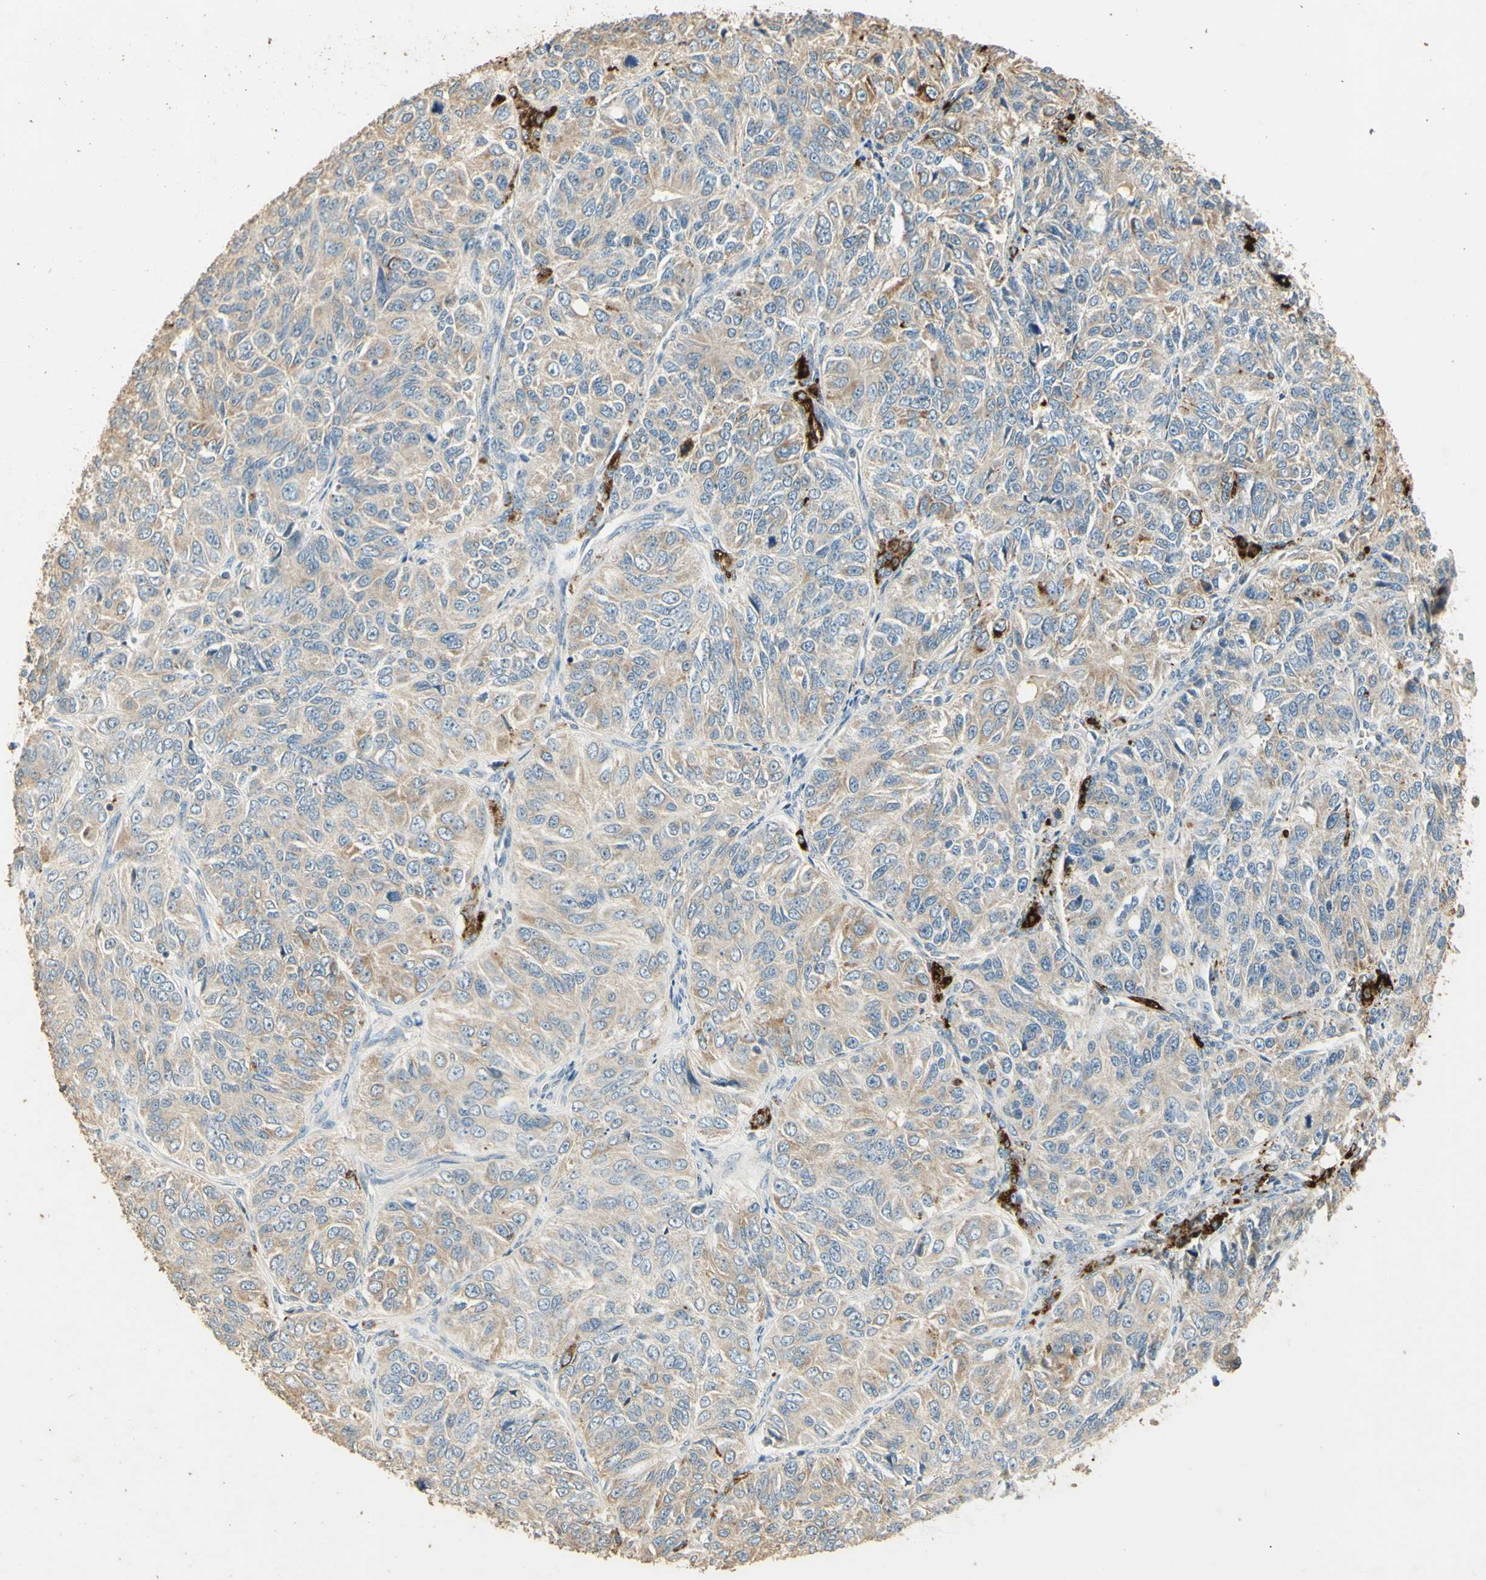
{"staining": {"intensity": "negative", "quantity": "none", "location": "none"}, "tissue": "ovarian cancer", "cell_type": "Tumor cells", "image_type": "cancer", "snomed": [{"axis": "morphology", "description": "Carcinoma, endometroid"}, {"axis": "topography", "description": "Ovary"}], "caption": "Human ovarian cancer stained for a protein using immunohistochemistry demonstrates no expression in tumor cells.", "gene": "ARHGEF17", "patient": {"sex": "female", "age": 51}}